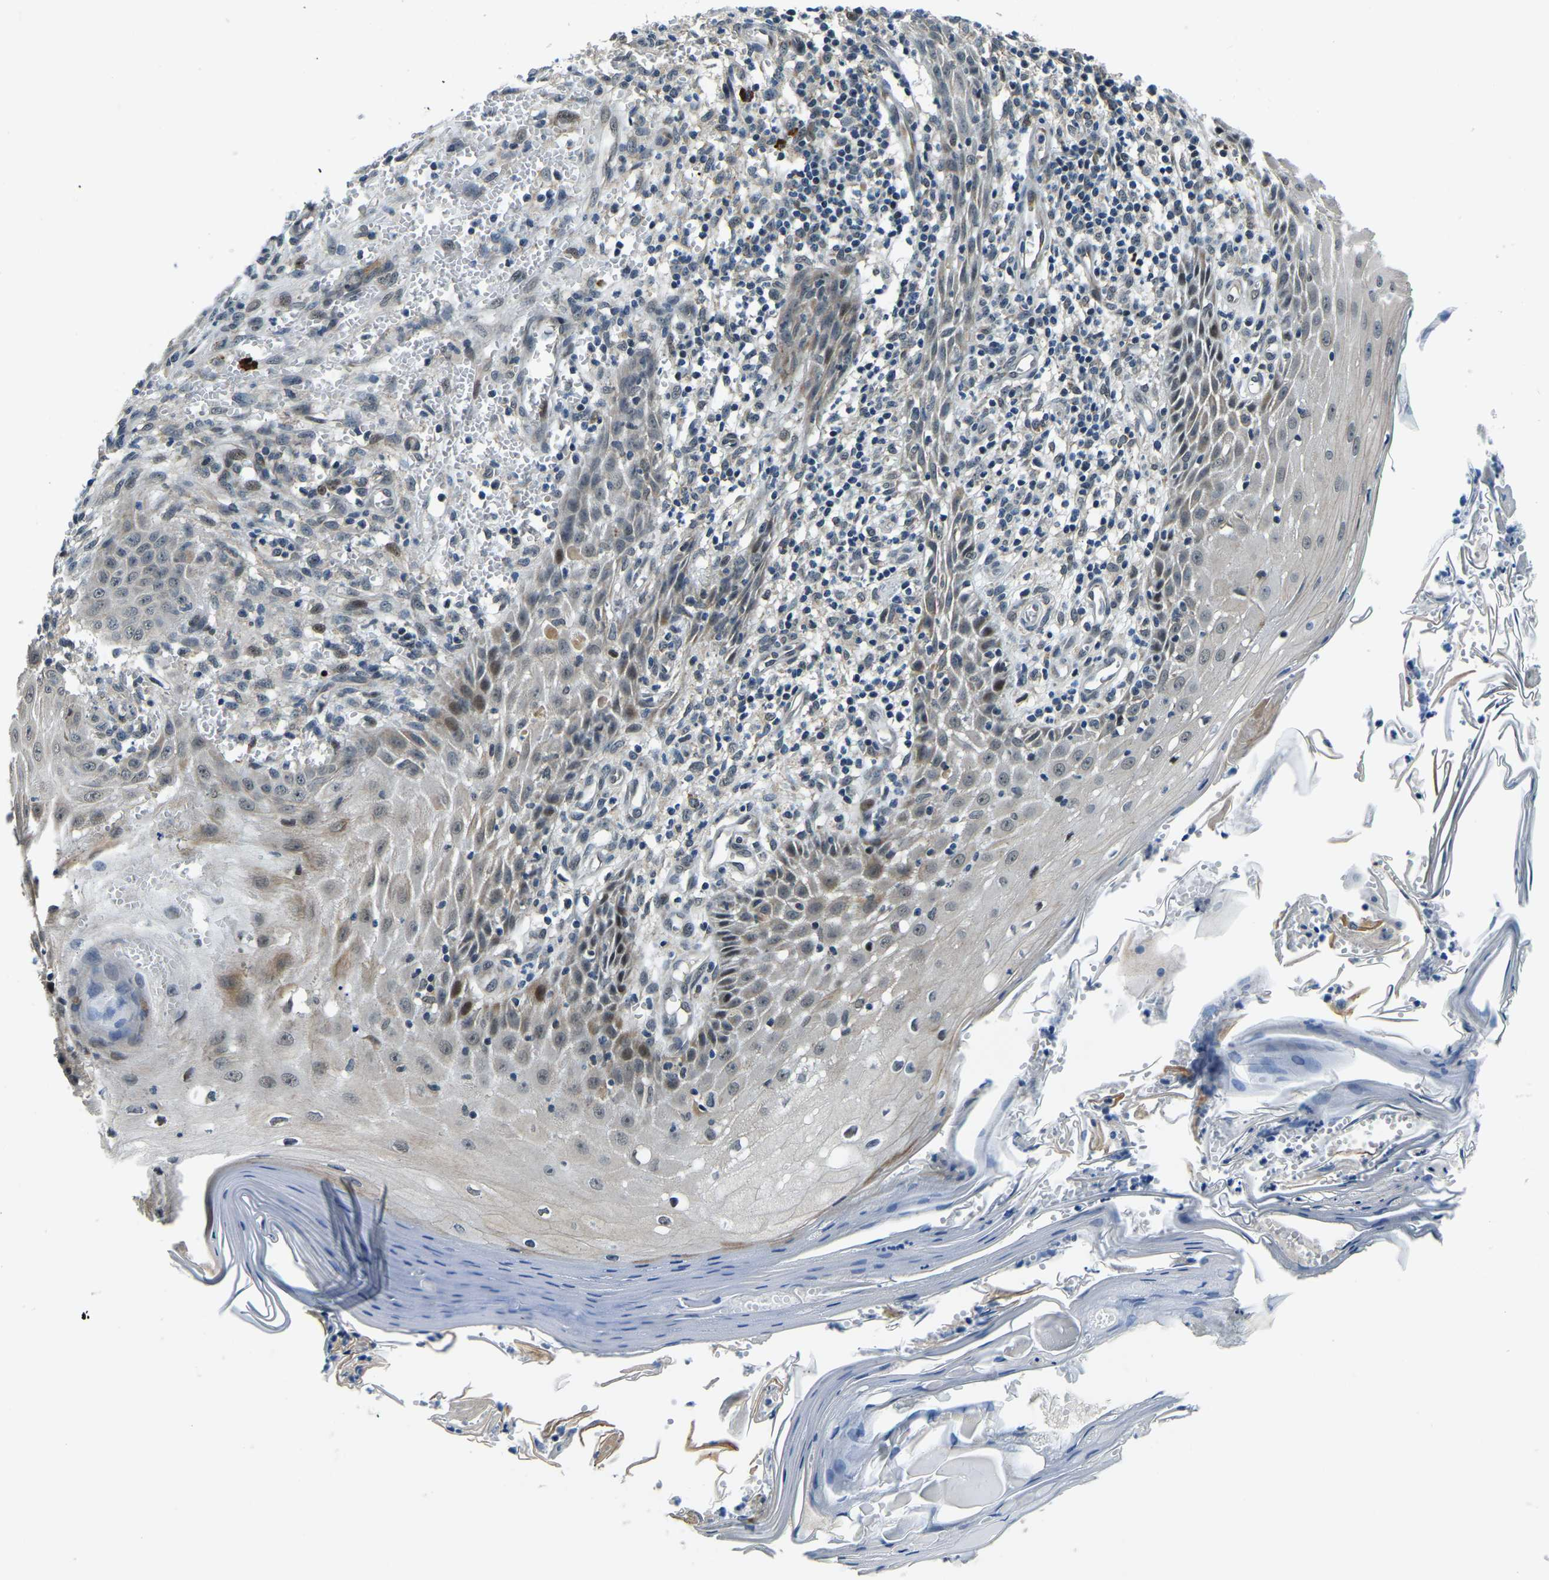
{"staining": {"intensity": "moderate", "quantity": "<25%", "location": "nuclear"}, "tissue": "skin cancer", "cell_type": "Tumor cells", "image_type": "cancer", "snomed": [{"axis": "morphology", "description": "Squamous cell carcinoma, NOS"}, {"axis": "topography", "description": "Skin"}], "caption": "High-power microscopy captured an IHC histopathology image of skin cancer (squamous cell carcinoma), revealing moderate nuclear staining in approximately <25% of tumor cells.", "gene": "ING2", "patient": {"sex": "female", "age": 73}}